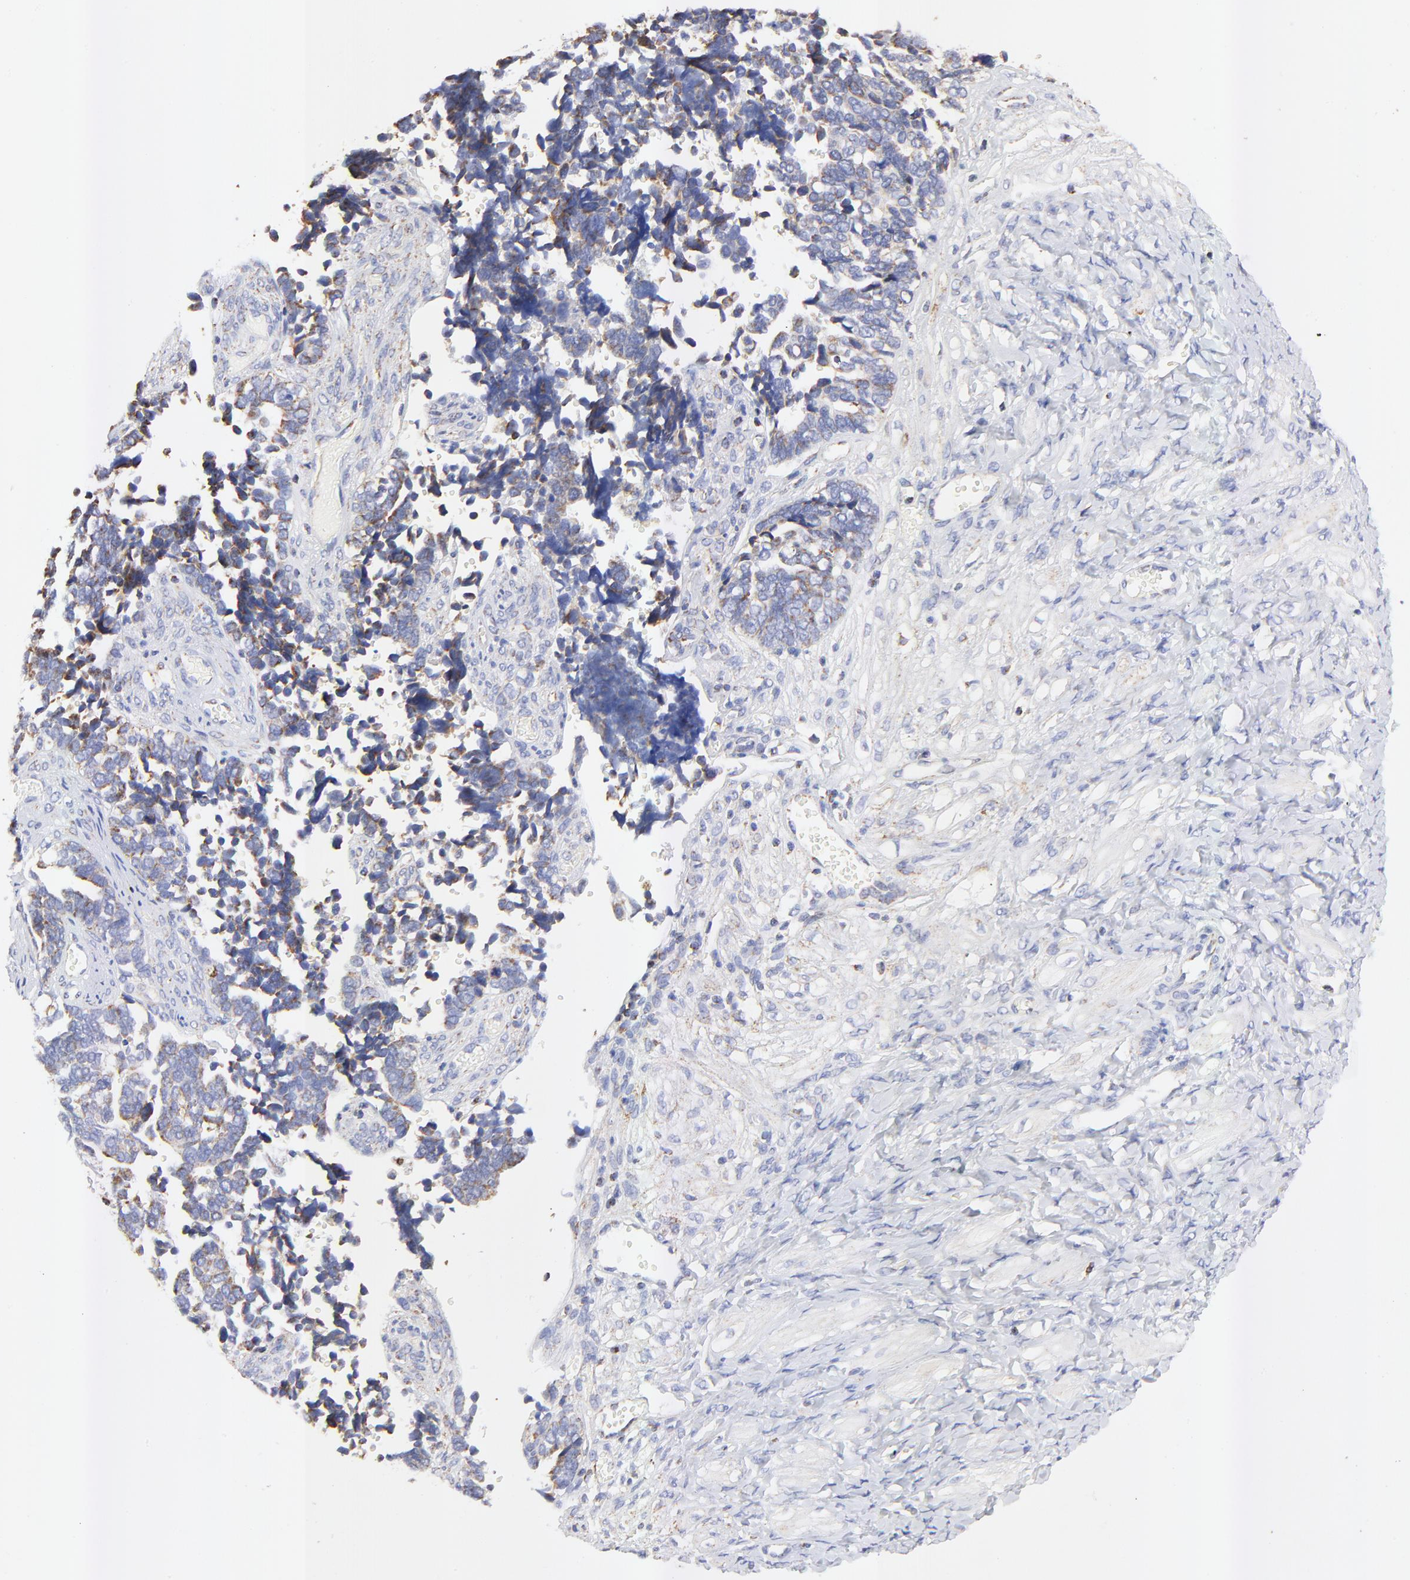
{"staining": {"intensity": "moderate", "quantity": "25%-75%", "location": "cytoplasmic/membranous"}, "tissue": "ovarian cancer", "cell_type": "Tumor cells", "image_type": "cancer", "snomed": [{"axis": "morphology", "description": "Cystadenocarcinoma, serous, NOS"}, {"axis": "topography", "description": "Ovary"}], "caption": "DAB immunohistochemical staining of human ovarian cancer (serous cystadenocarcinoma) demonstrates moderate cytoplasmic/membranous protein expression in approximately 25%-75% of tumor cells.", "gene": "COX4I1", "patient": {"sex": "female", "age": 77}}